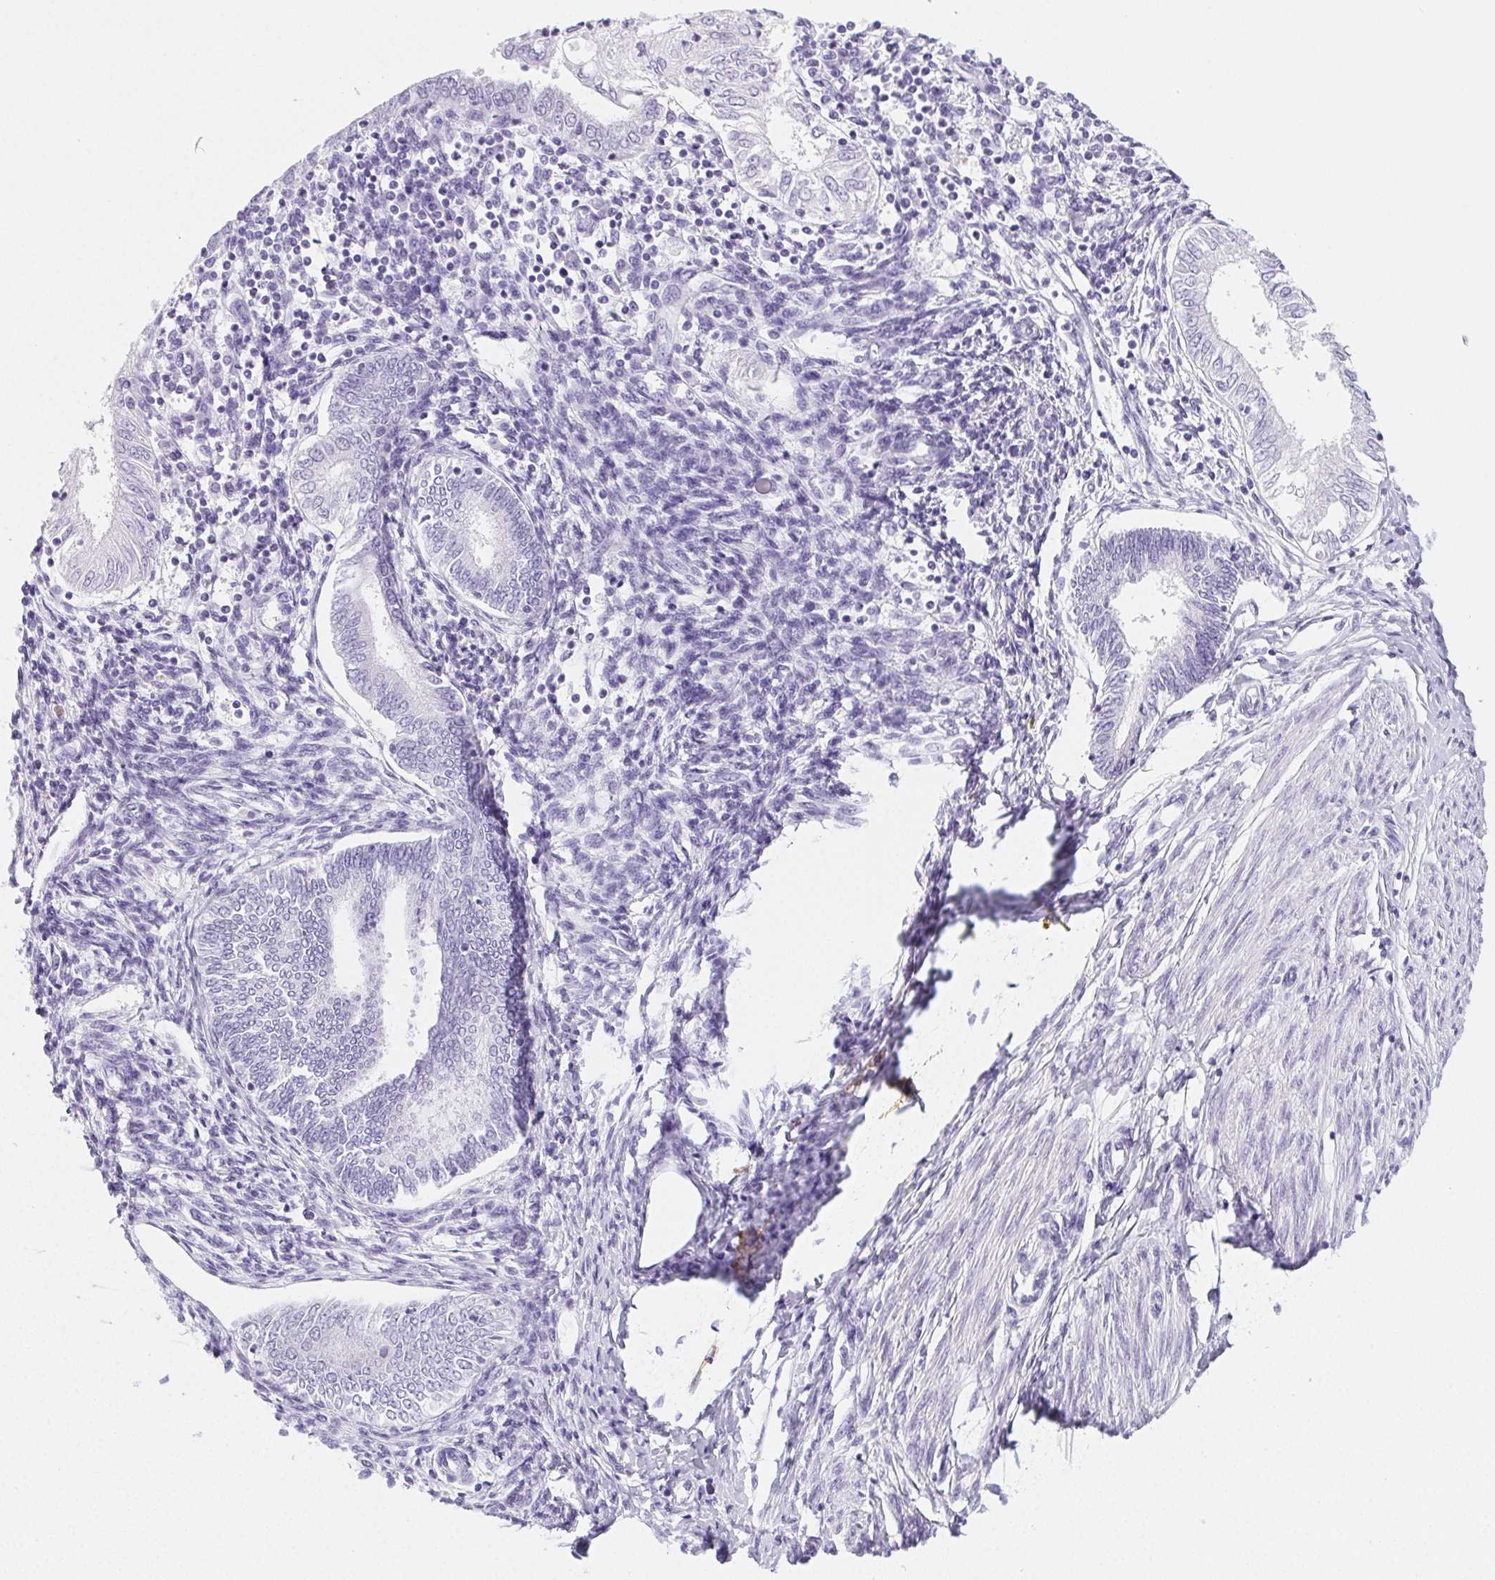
{"staining": {"intensity": "negative", "quantity": "none", "location": "none"}, "tissue": "endometrial cancer", "cell_type": "Tumor cells", "image_type": "cancer", "snomed": [{"axis": "morphology", "description": "Adenocarcinoma, NOS"}, {"axis": "topography", "description": "Endometrium"}], "caption": "This is an immunohistochemistry micrograph of endometrial cancer (adenocarcinoma). There is no positivity in tumor cells.", "gene": "VTN", "patient": {"sex": "female", "age": 68}}